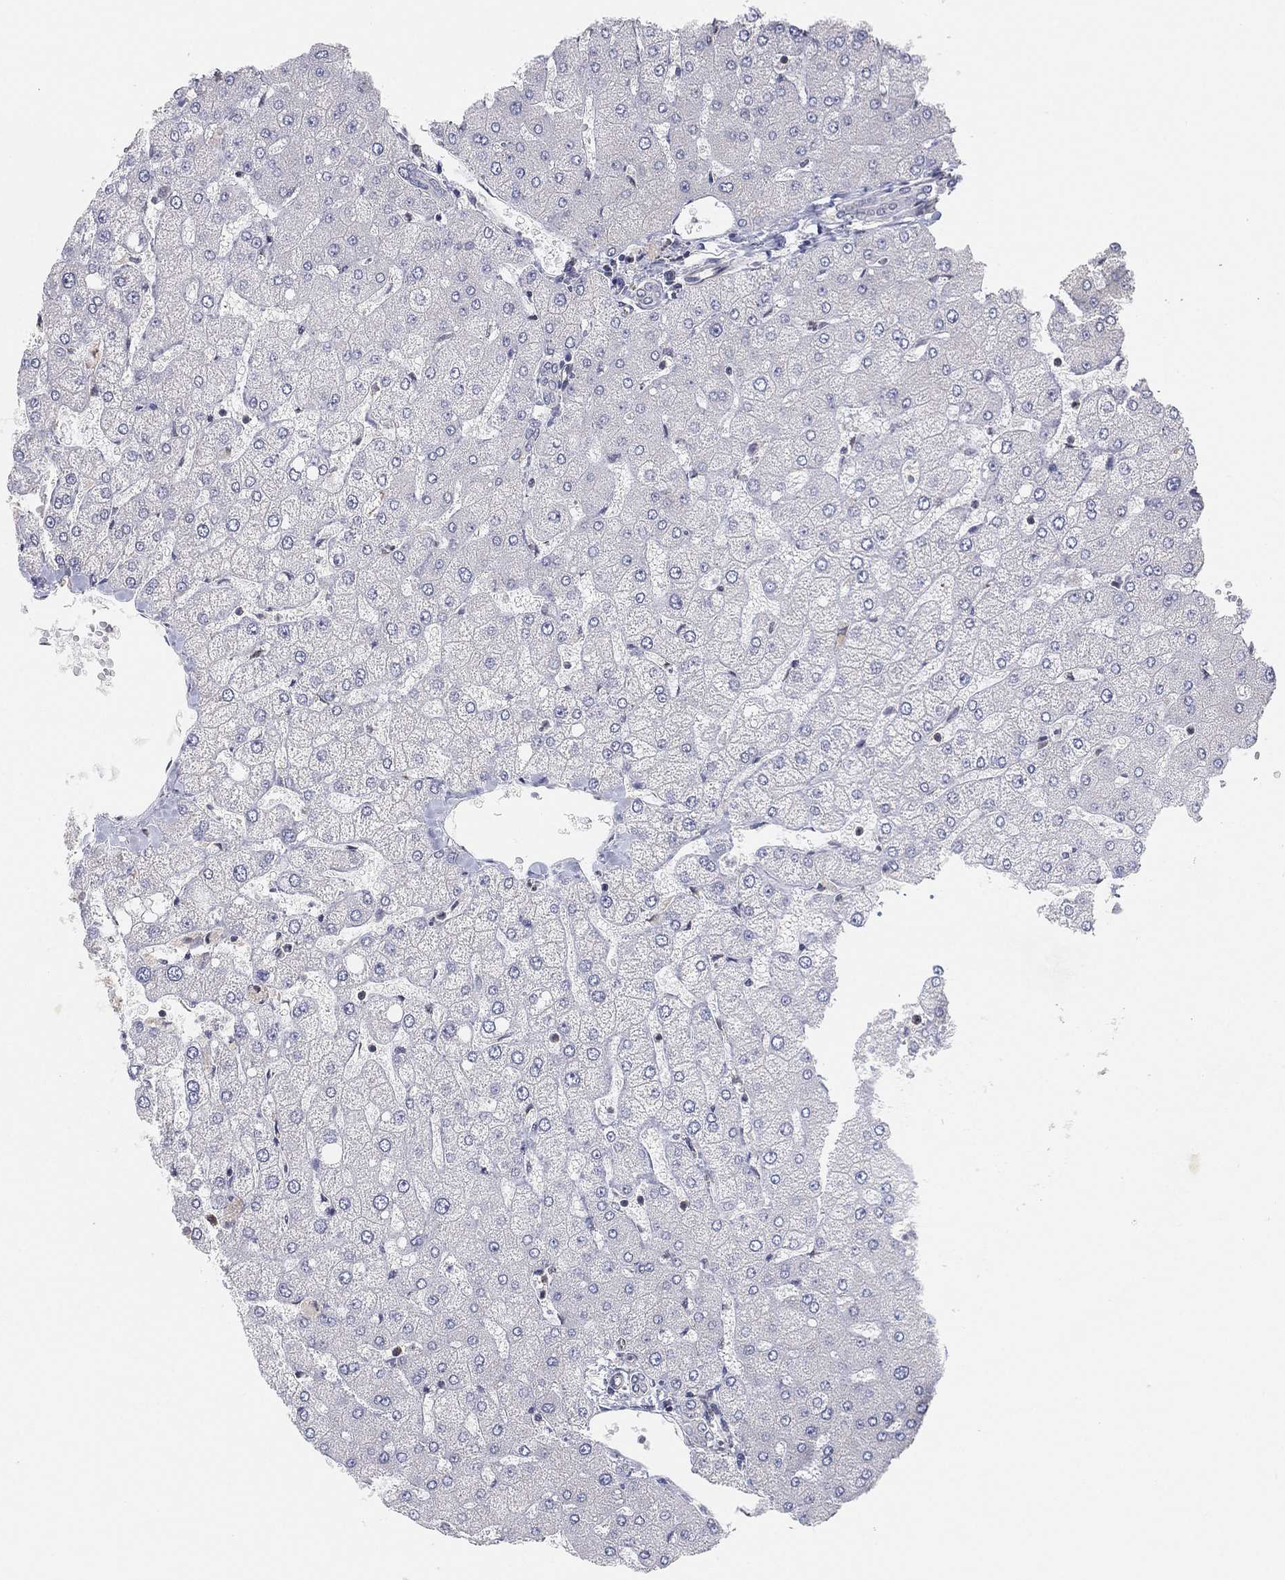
{"staining": {"intensity": "negative", "quantity": "none", "location": "none"}, "tissue": "liver", "cell_type": "Cholangiocytes", "image_type": "normal", "snomed": [{"axis": "morphology", "description": "Normal tissue, NOS"}, {"axis": "topography", "description": "Liver"}], "caption": "Micrograph shows no significant protein expression in cholangiocytes of benign liver.", "gene": "TMTC4", "patient": {"sex": "female", "age": 54}}